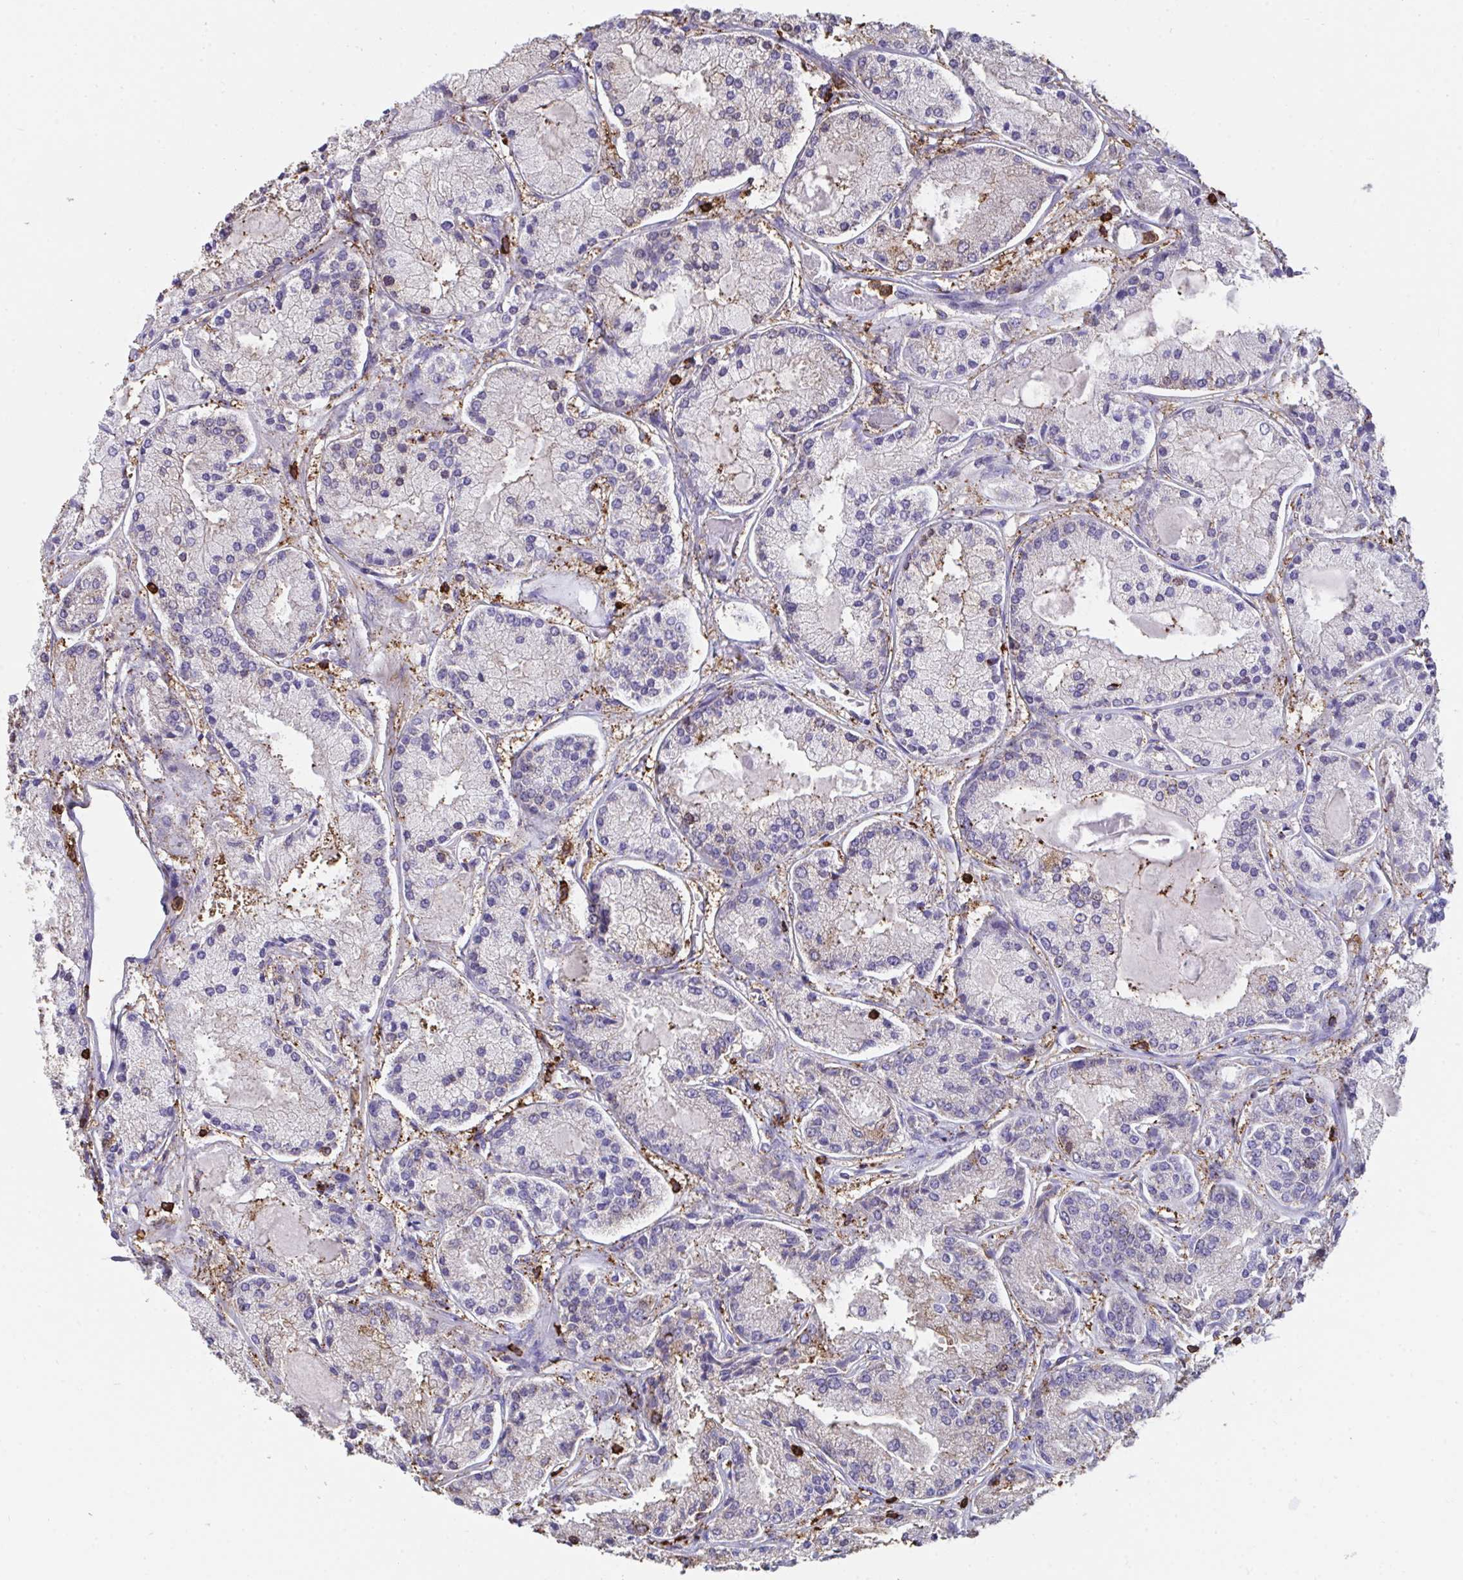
{"staining": {"intensity": "moderate", "quantity": "25%-75%", "location": "cytoplasmic/membranous"}, "tissue": "prostate cancer", "cell_type": "Tumor cells", "image_type": "cancer", "snomed": [{"axis": "morphology", "description": "Adenocarcinoma, High grade"}, {"axis": "topography", "description": "Prostate"}], "caption": "Moderate cytoplasmic/membranous positivity for a protein is seen in about 25%-75% of tumor cells of prostate cancer using immunohistochemistry (IHC).", "gene": "CFL1", "patient": {"sex": "male", "age": 67}}